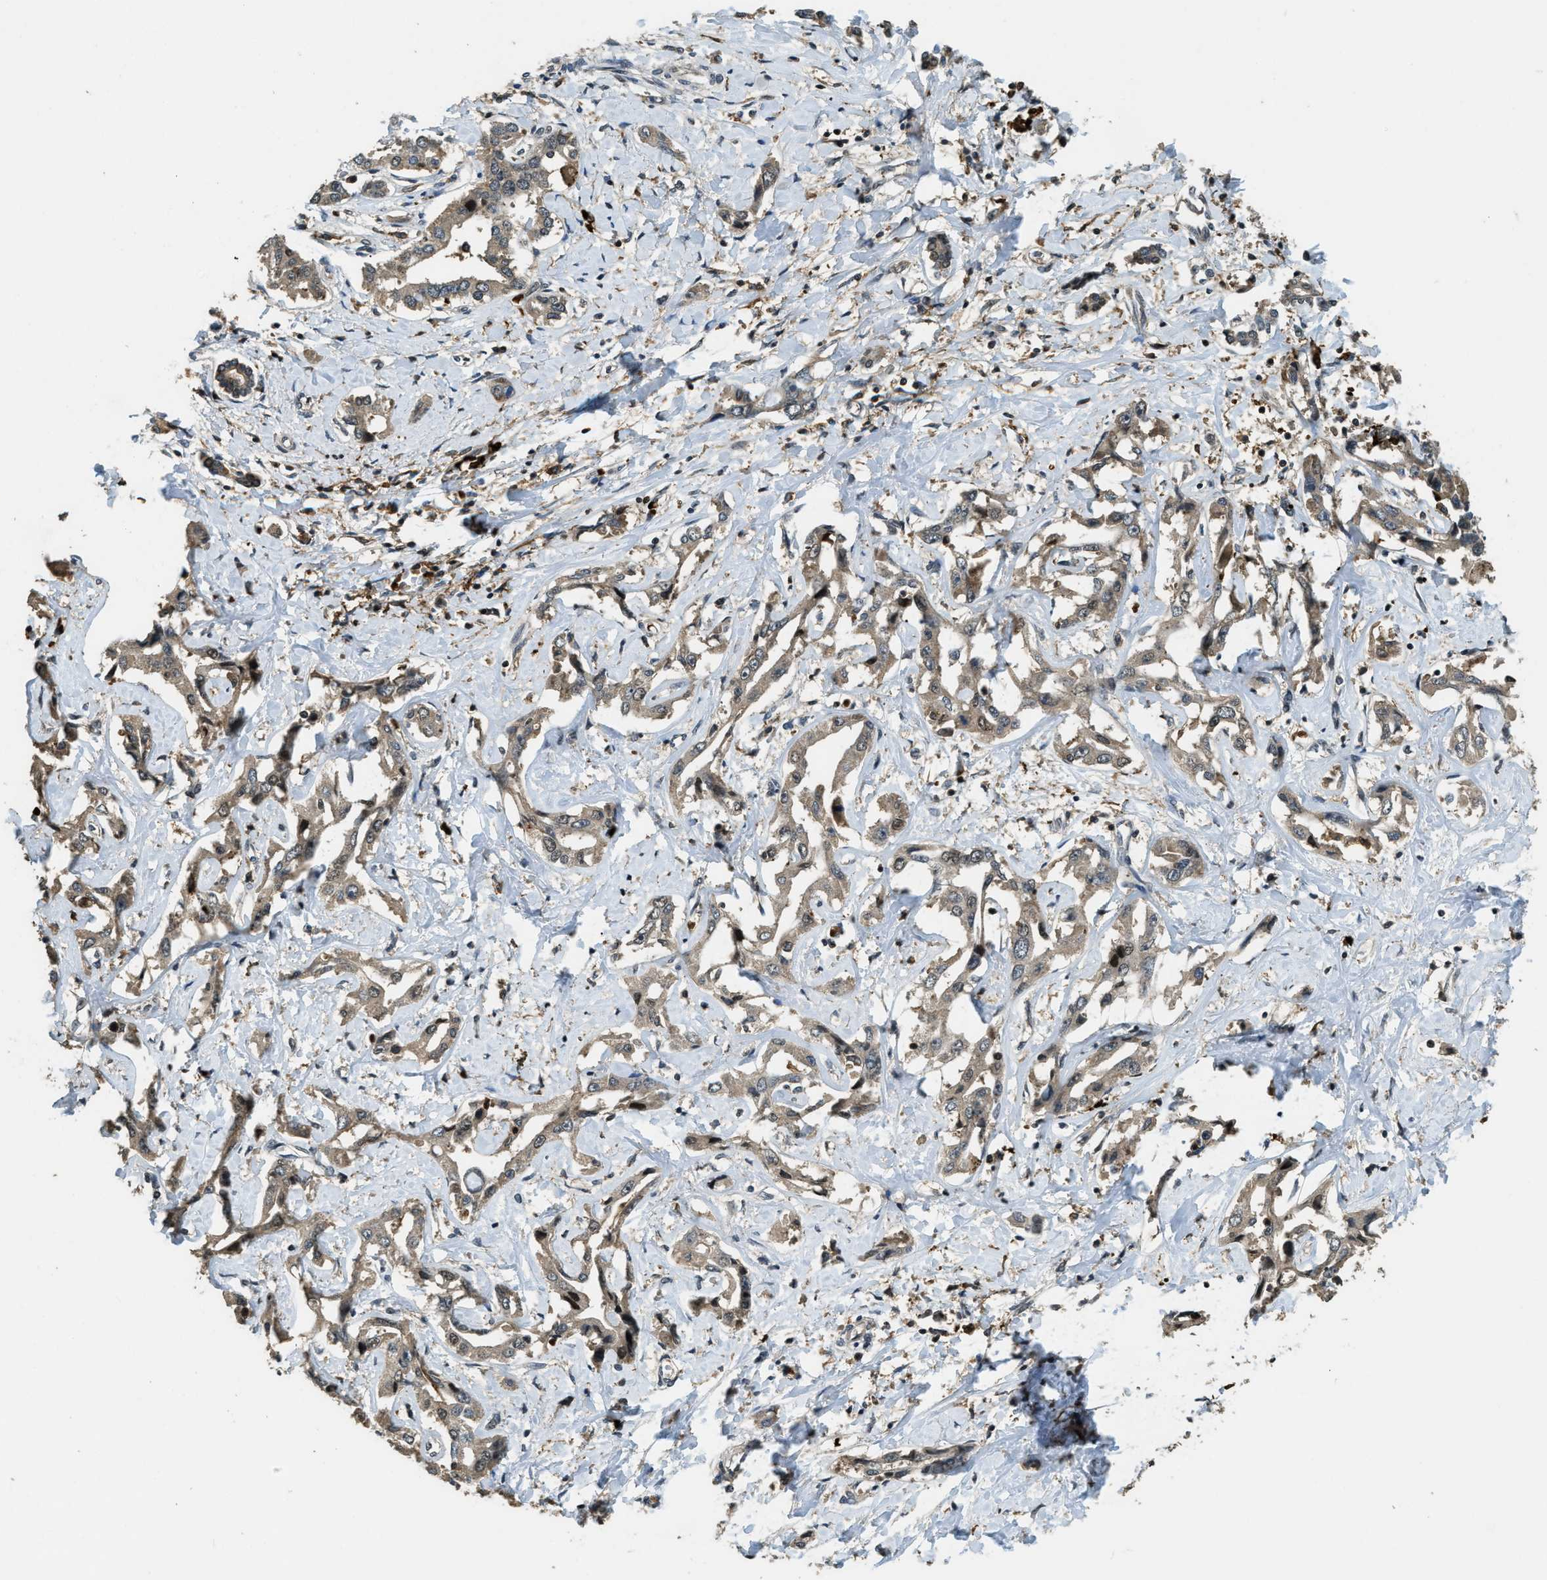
{"staining": {"intensity": "weak", "quantity": ">75%", "location": "cytoplasmic/membranous"}, "tissue": "liver cancer", "cell_type": "Tumor cells", "image_type": "cancer", "snomed": [{"axis": "morphology", "description": "Cholangiocarcinoma"}, {"axis": "topography", "description": "Liver"}], "caption": "Tumor cells show low levels of weak cytoplasmic/membranous staining in about >75% of cells in human liver cancer (cholangiocarcinoma). The staining was performed using DAB, with brown indicating positive protein expression. Nuclei are stained blue with hematoxylin.", "gene": "RNF141", "patient": {"sex": "male", "age": 59}}